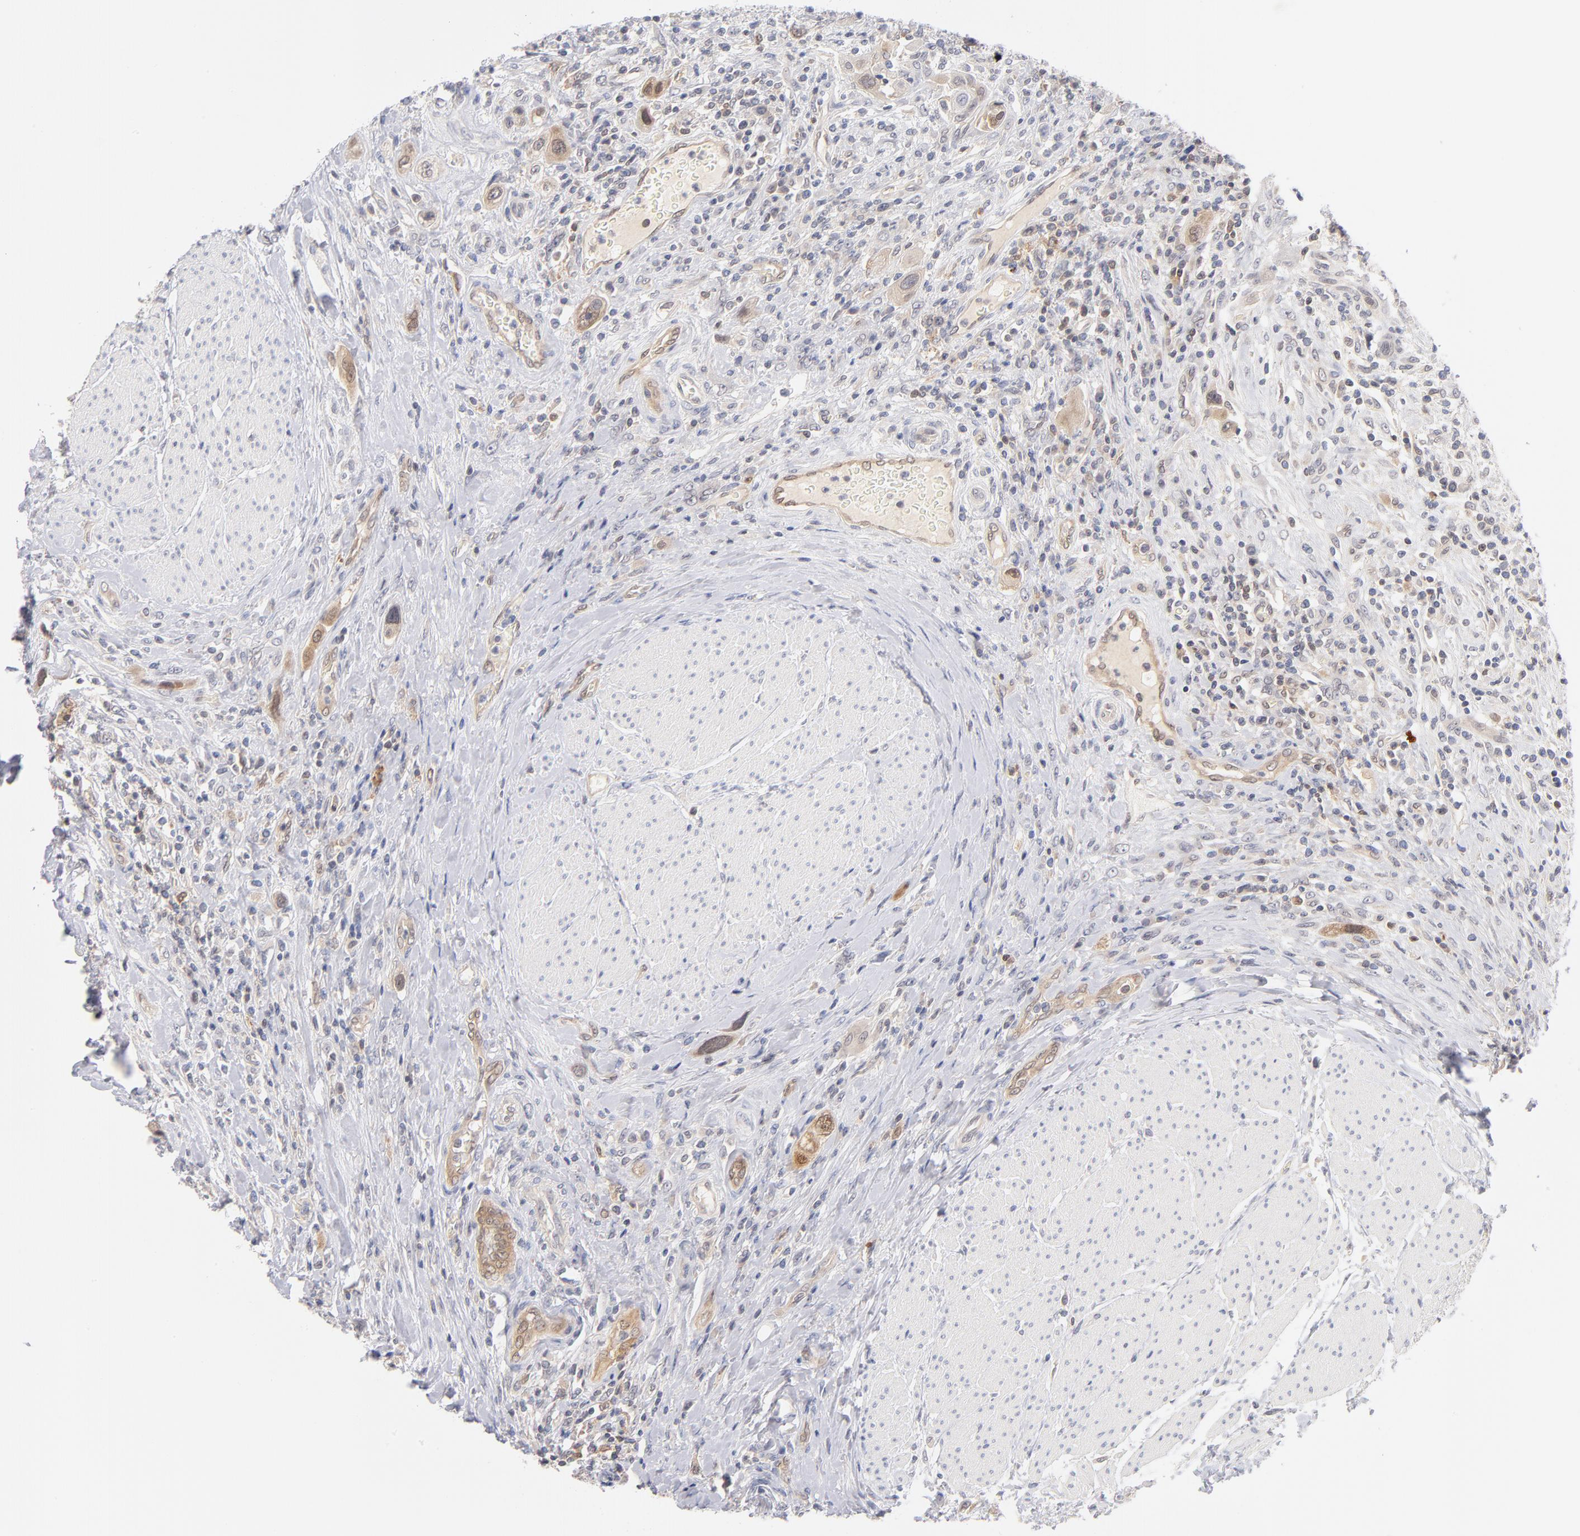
{"staining": {"intensity": "weak", "quantity": "25%-75%", "location": "cytoplasmic/membranous,nuclear"}, "tissue": "urothelial cancer", "cell_type": "Tumor cells", "image_type": "cancer", "snomed": [{"axis": "morphology", "description": "Urothelial carcinoma, High grade"}, {"axis": "topography", "description": "Urinary bladder"}], "caption": "Urothelial cancer stained with immunohistochemistry shows weak cytoplasmic/membranous and nuclear positivity in about 25%-75% of tumor cells.", "gene": "CASP6", "patient": {"sex": "male", "age": 50}}